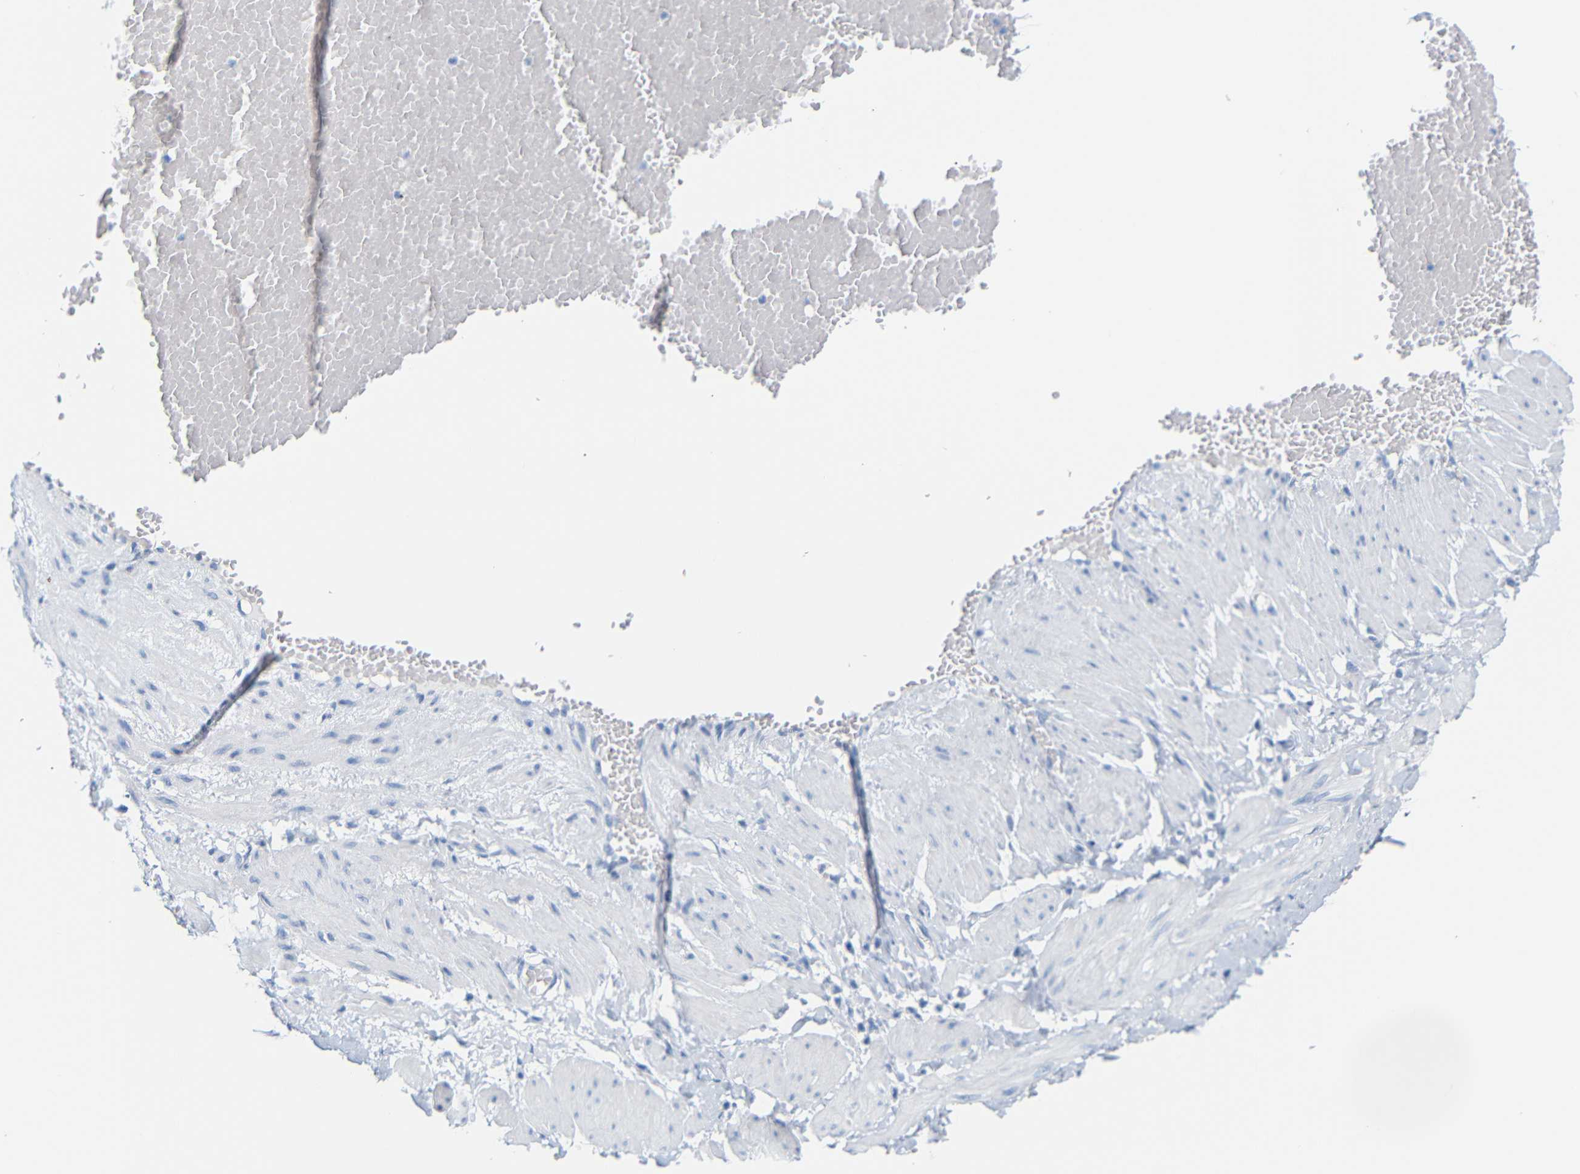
{"staining": {"intensity": "negative", "quantity": "none", "location": "none"}, "tissue": "adipose tissue", "cell_type": "Adipocytes", "image_type": "normal", "snomed": [{"axis": "morphology", "description": "Normal tissue, NOS"}, {"axis": "topography", "description": "Soft tissue"}, {"axis": "topography", "description": "Vascular tissue"}], "caption": "Immunohistochemistry (IHC) histopathology image of unremarkable adipose tissue stained for a protein (brown), which exhibits no staining in adipocytes. The staining was performed using DAB to visualize the protein expression in brown, while the nuclei were stained in blue with hematoxylin (Magnification: 20x).", "gene": "MT1A", "patient": {"sex": "female", "age": 35}}